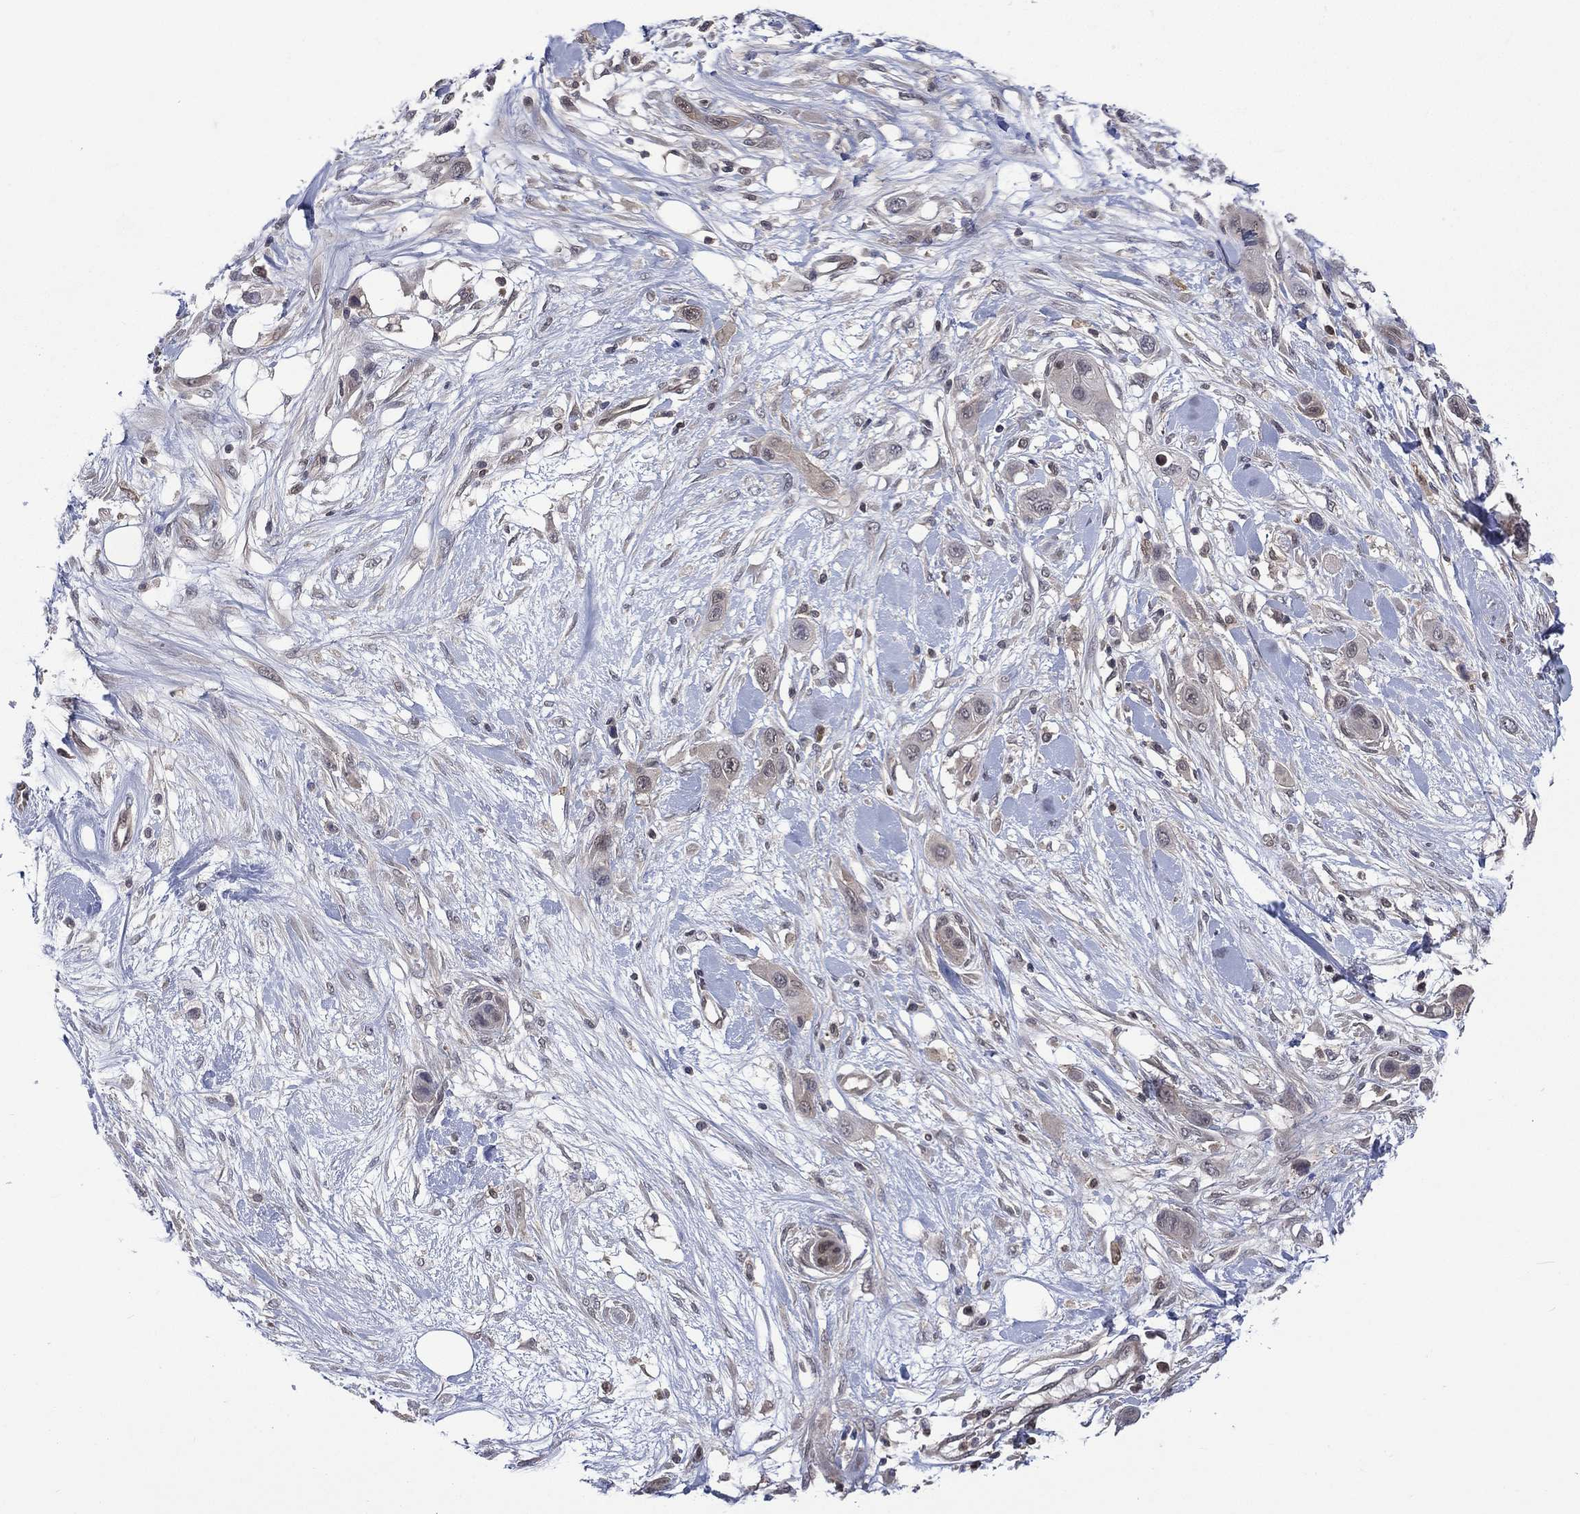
{"staining": {"intensity": "negative", "quantity": "none", "location": "none"}, "tissue": "skin cancer", "cell_type": "Tumor cells", "image_type": "cancer", "snomed": [{"axis": "morphology", "description": "Squamous cell carcinoma, NOS"}, {"axis": "topography", "description": "Skin"}], "caption": "There is no significant positivity in tumor cells of squamous cell carcinoma (skin).", "gene": "MTAP", "patient": {"sex": "male", "age": 79}}